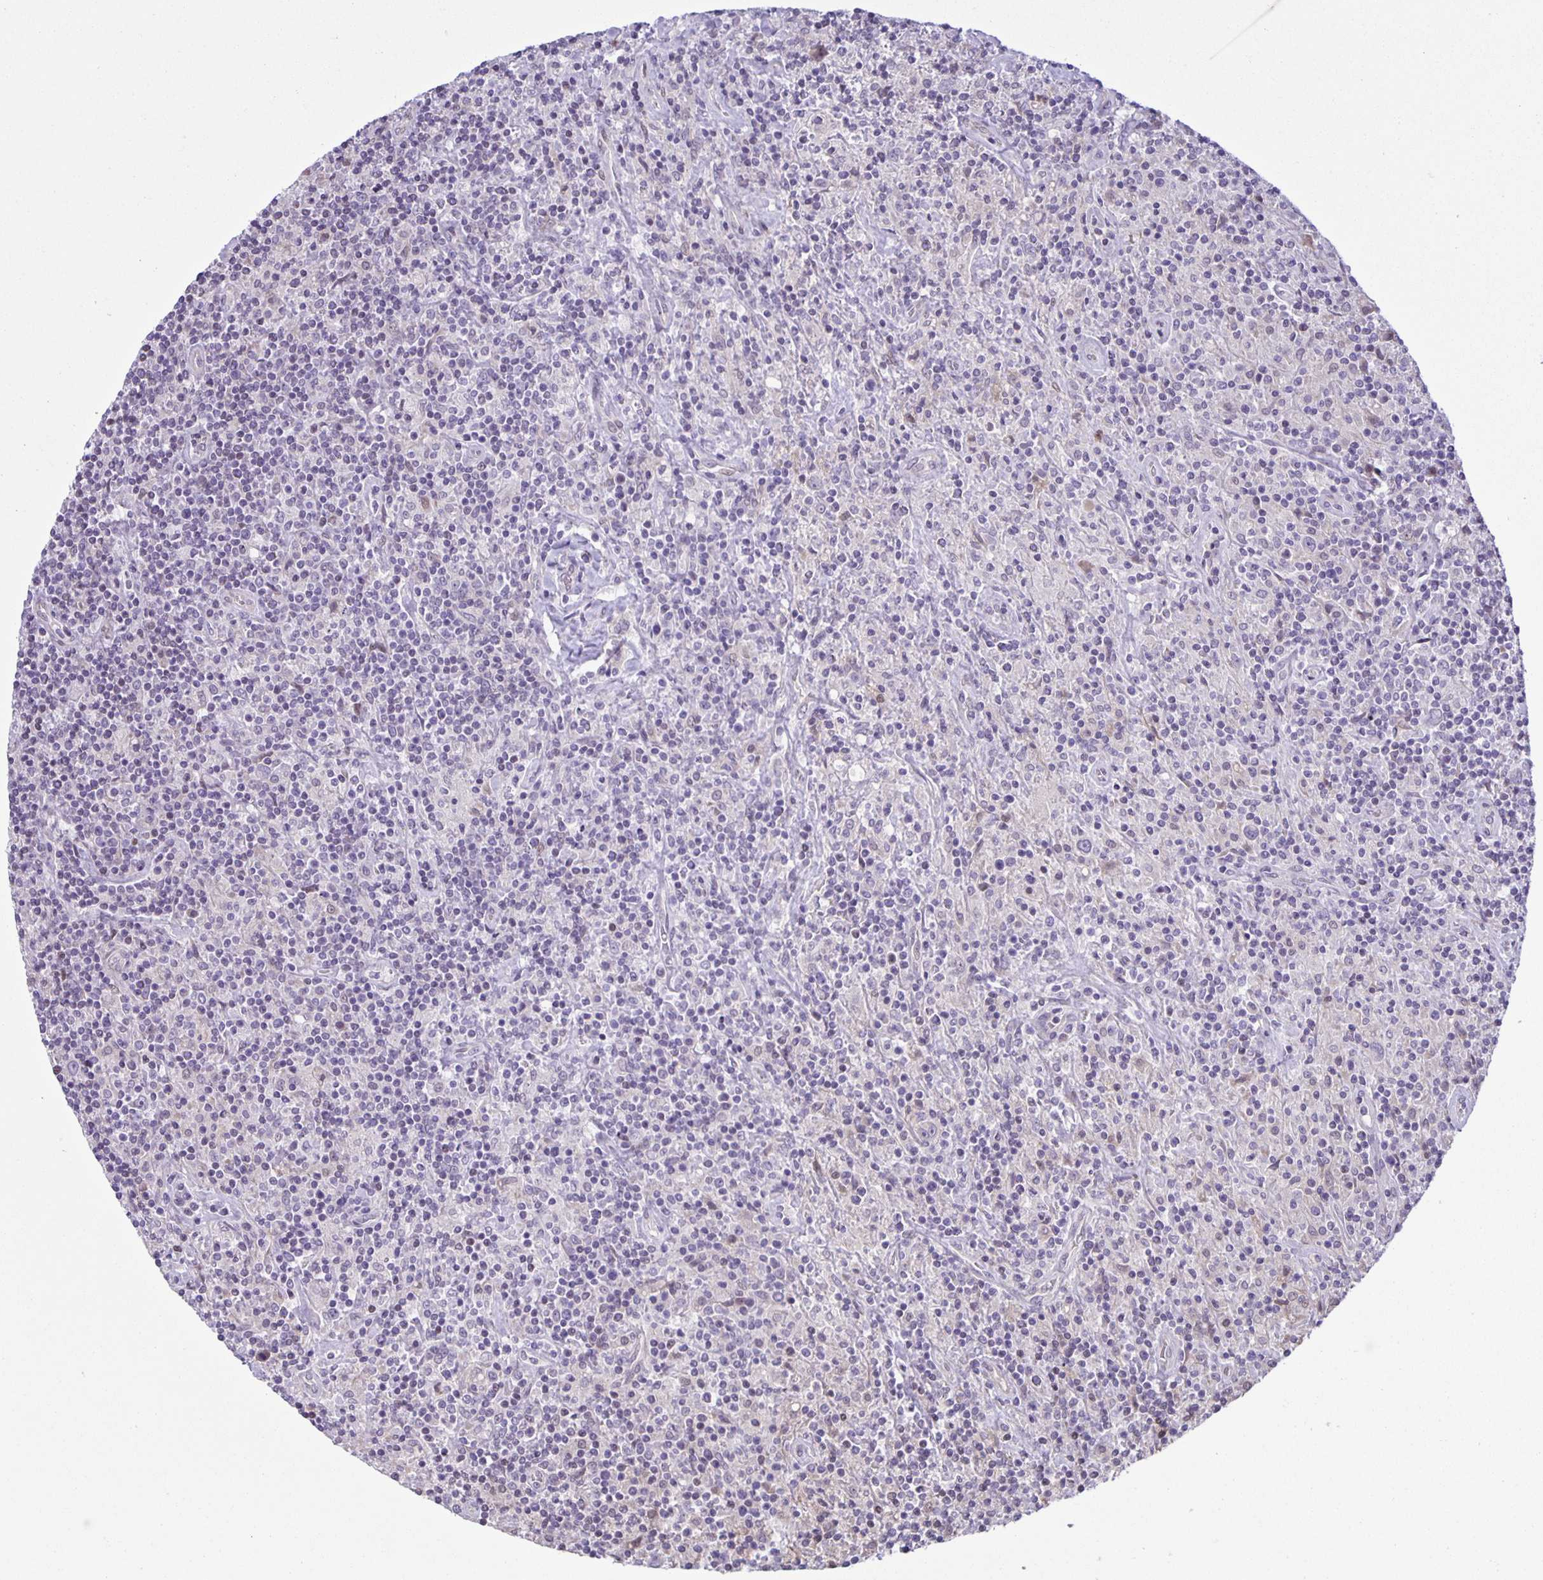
{"staining": {"intensity": "negative", "quantity": "none", "location": "none"}, "tissue": "lymphoma", "cell_type": "Tumor cells", "image_type": "cancer", "snomed": [{"axis": "morphology", "description": "Hodgkin's disease, NOS"}, {"axis": "topography", "description": "Lymph node"}], "caption": "Immunohistochemistry image of human Hodgkin's disease stained for a protein (brown), which shows no staining in tumor cells.", "gene": "MAPK12", "patient": {"sex": "male", "age": 70}}